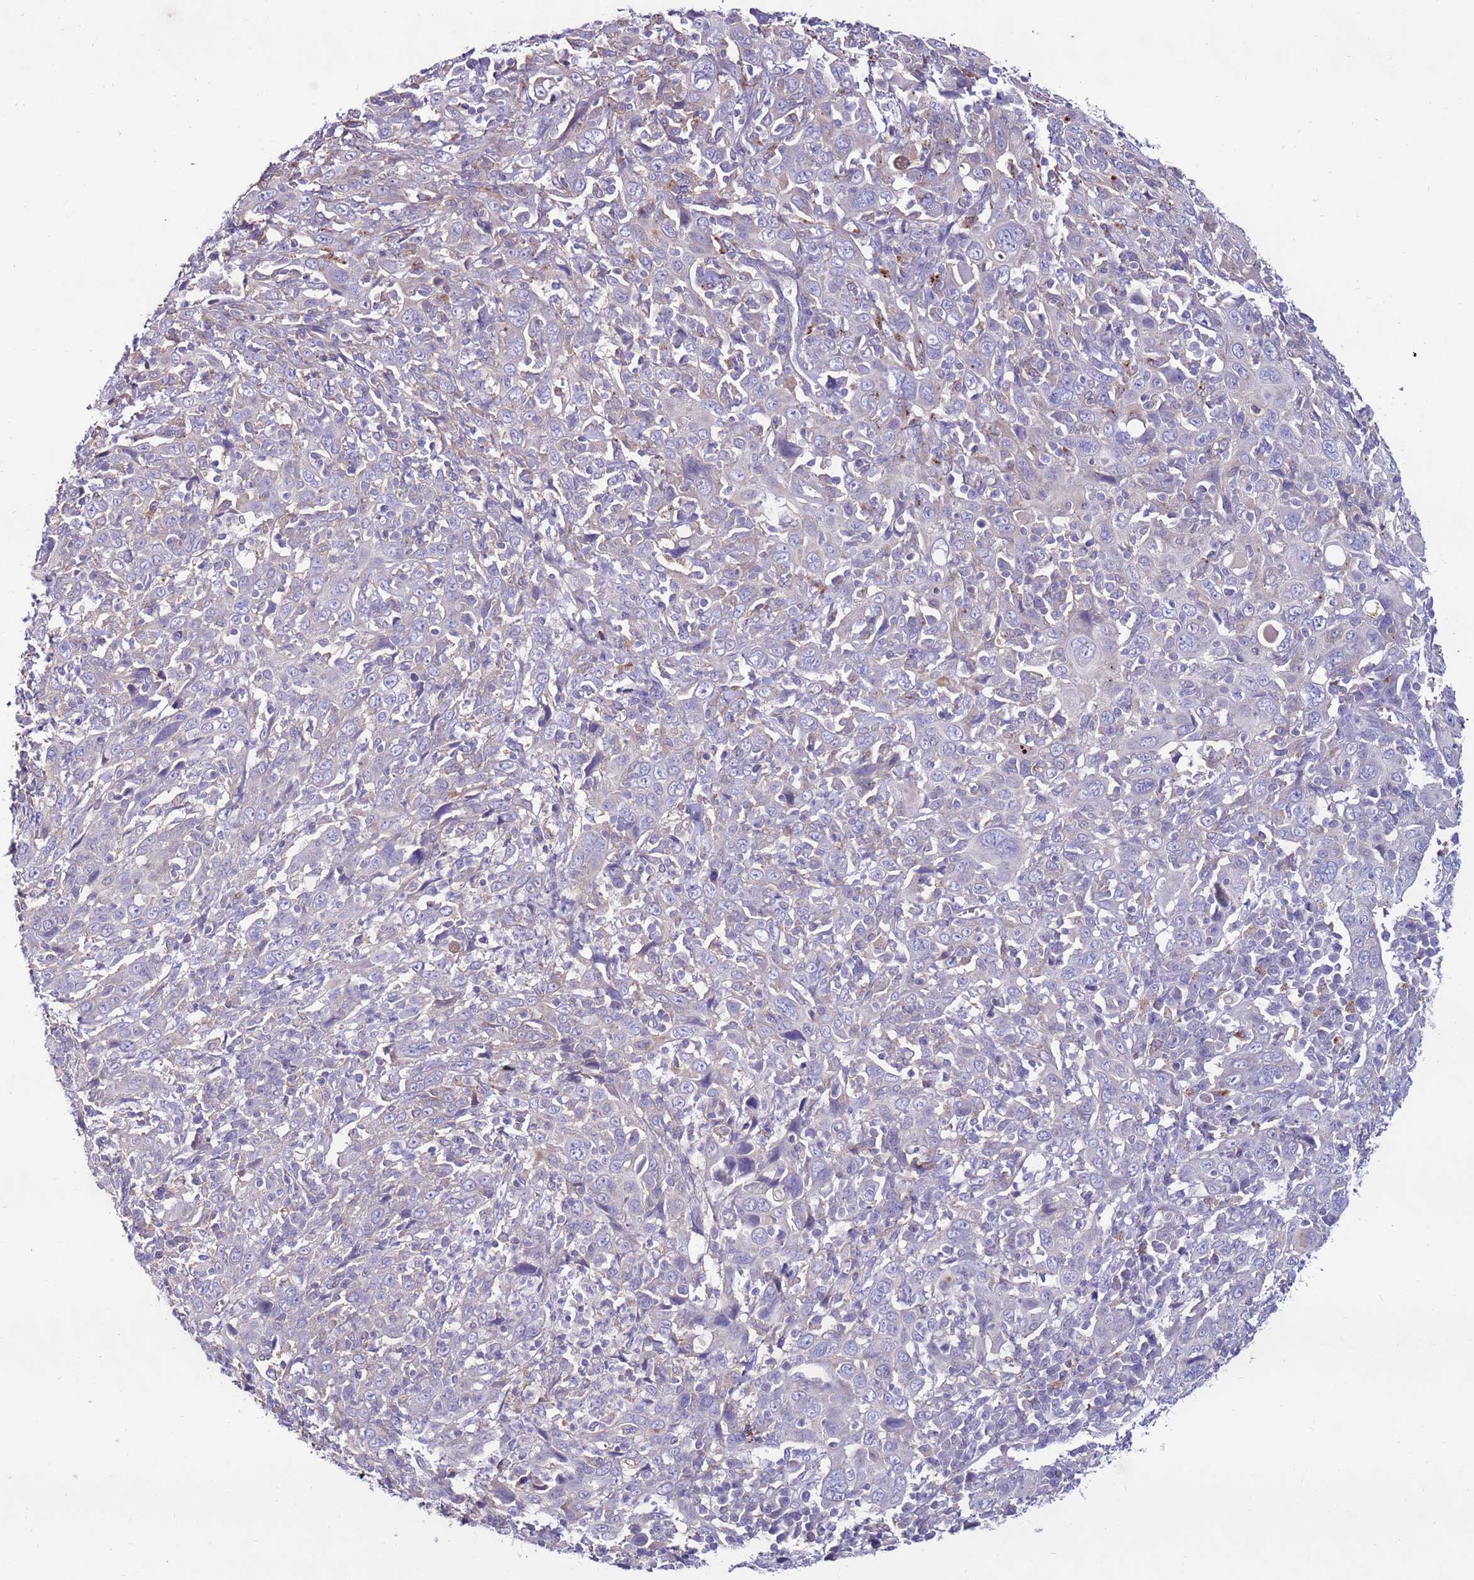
{"staining": {"intensity": "negative", "quantity": "none", "location": "none"}, "tissue": "cervical cancer", "cell_type": "Tumor cells", "image_type": "cancer", "snomed": [{"axis": "morphology", "description": "Squamous cell carcinoma, NOS"}, {"axis": "topography", "description": "Cervix"}], "caption": "Tumor cells are negative for brown protein staining in squamous cell carcinoma (cervical).", "gene": "CLEC4M", "patient": {"sex": "female", "age": 46}}